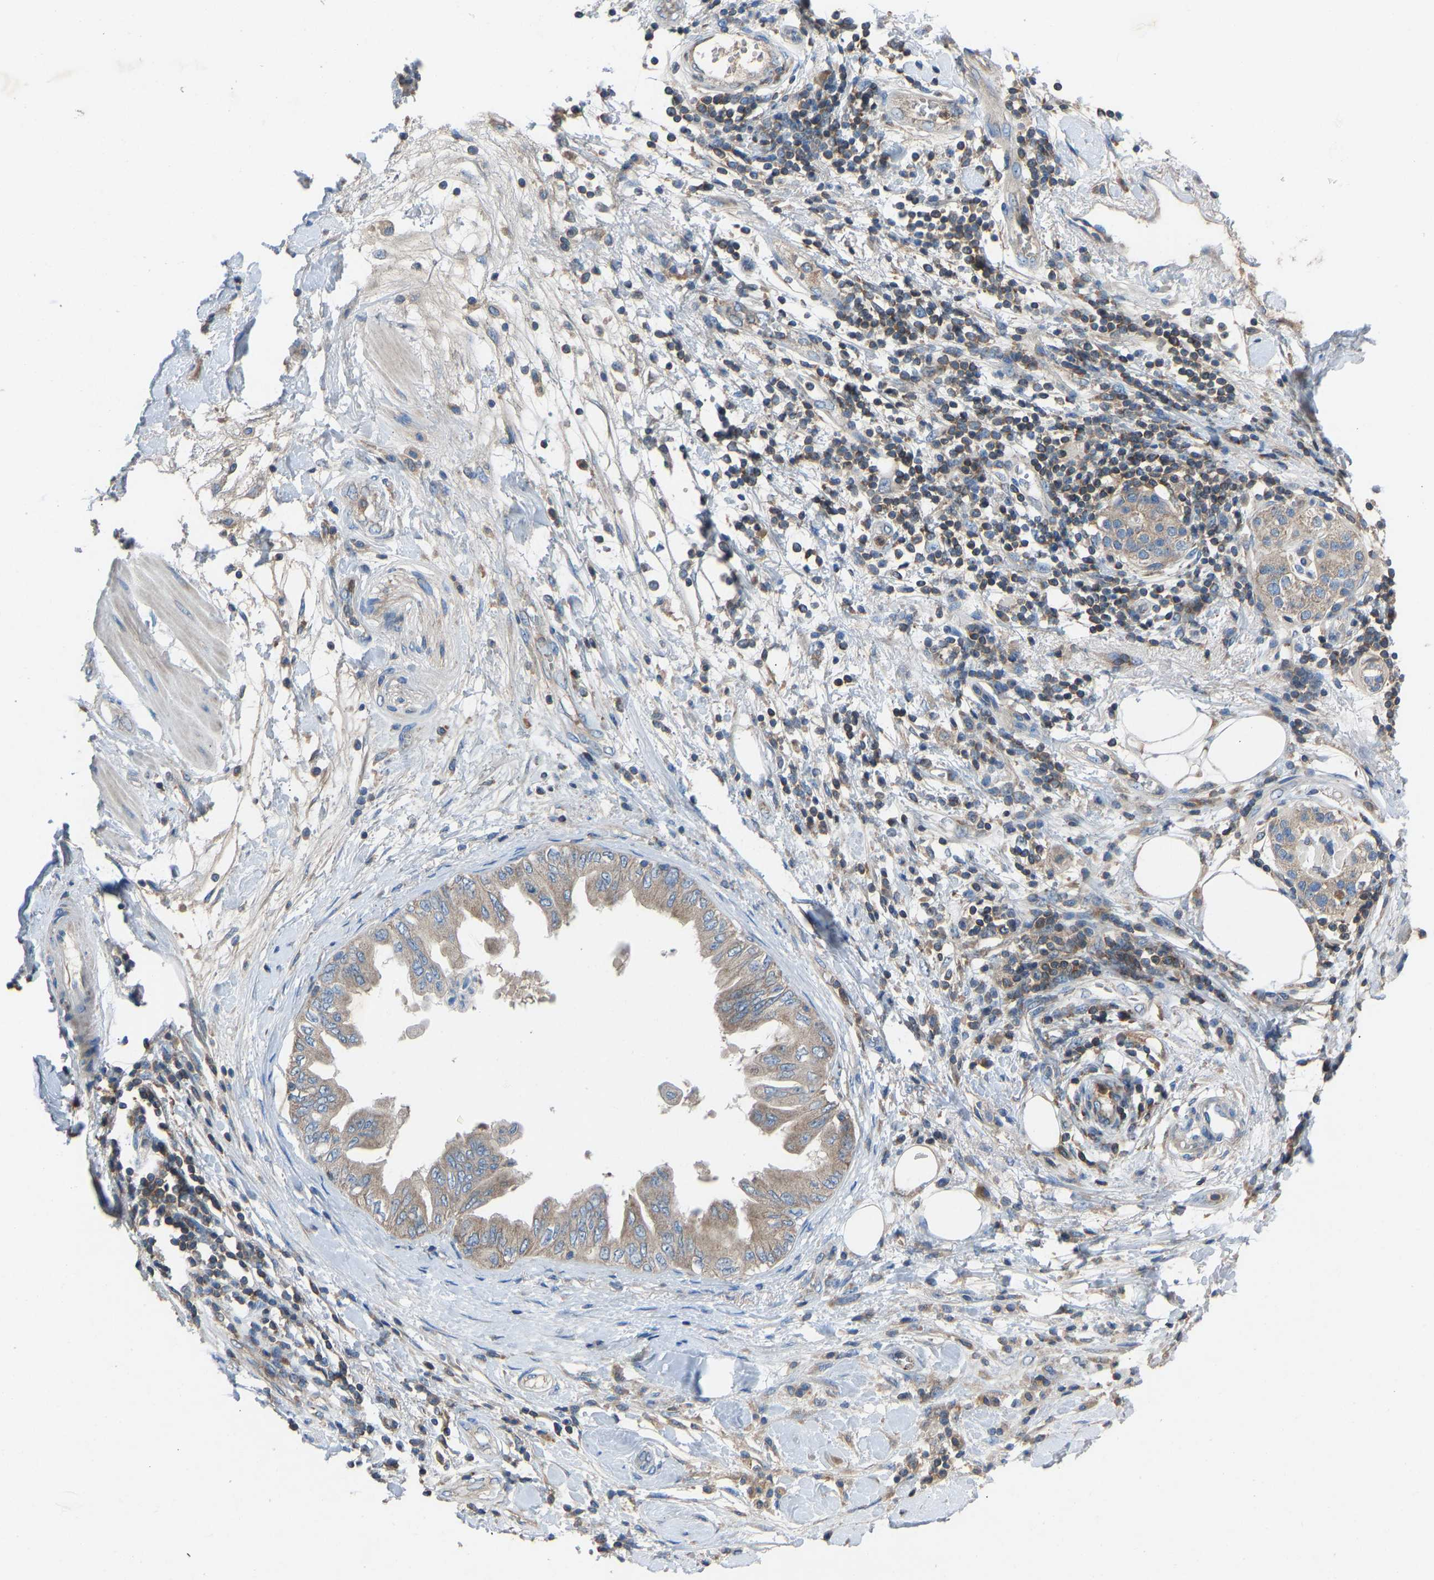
{"staining": {"intensity": "moderate", "quantity": "<25%", "location": "cytoplasmic/membranous"}, "tissue": "adipose tissue", "cell_type": "Adipocytes", "image_type": "normal", "snomed": [{"axis": "morphology", "description": "Normal tissue, NOS"}, {"axis": "morphology", "description": "Adenocarcinoma, NOS"}, {"axis": "topography", "description": "Duodenum"}, {"axis": "topography", "description": "Peripheral nerve tissue"}], "caption": "Immunohistochemistry (IHC) (DAB (3,3'-diaminobenzidine)) staining of benign human adipose tissue exhibits moderate cytoplasmic/membranous protein expression in about <25% of adipocytes.", "gene": "GRK6", "patient": {"sex": "female", "age": 60}}